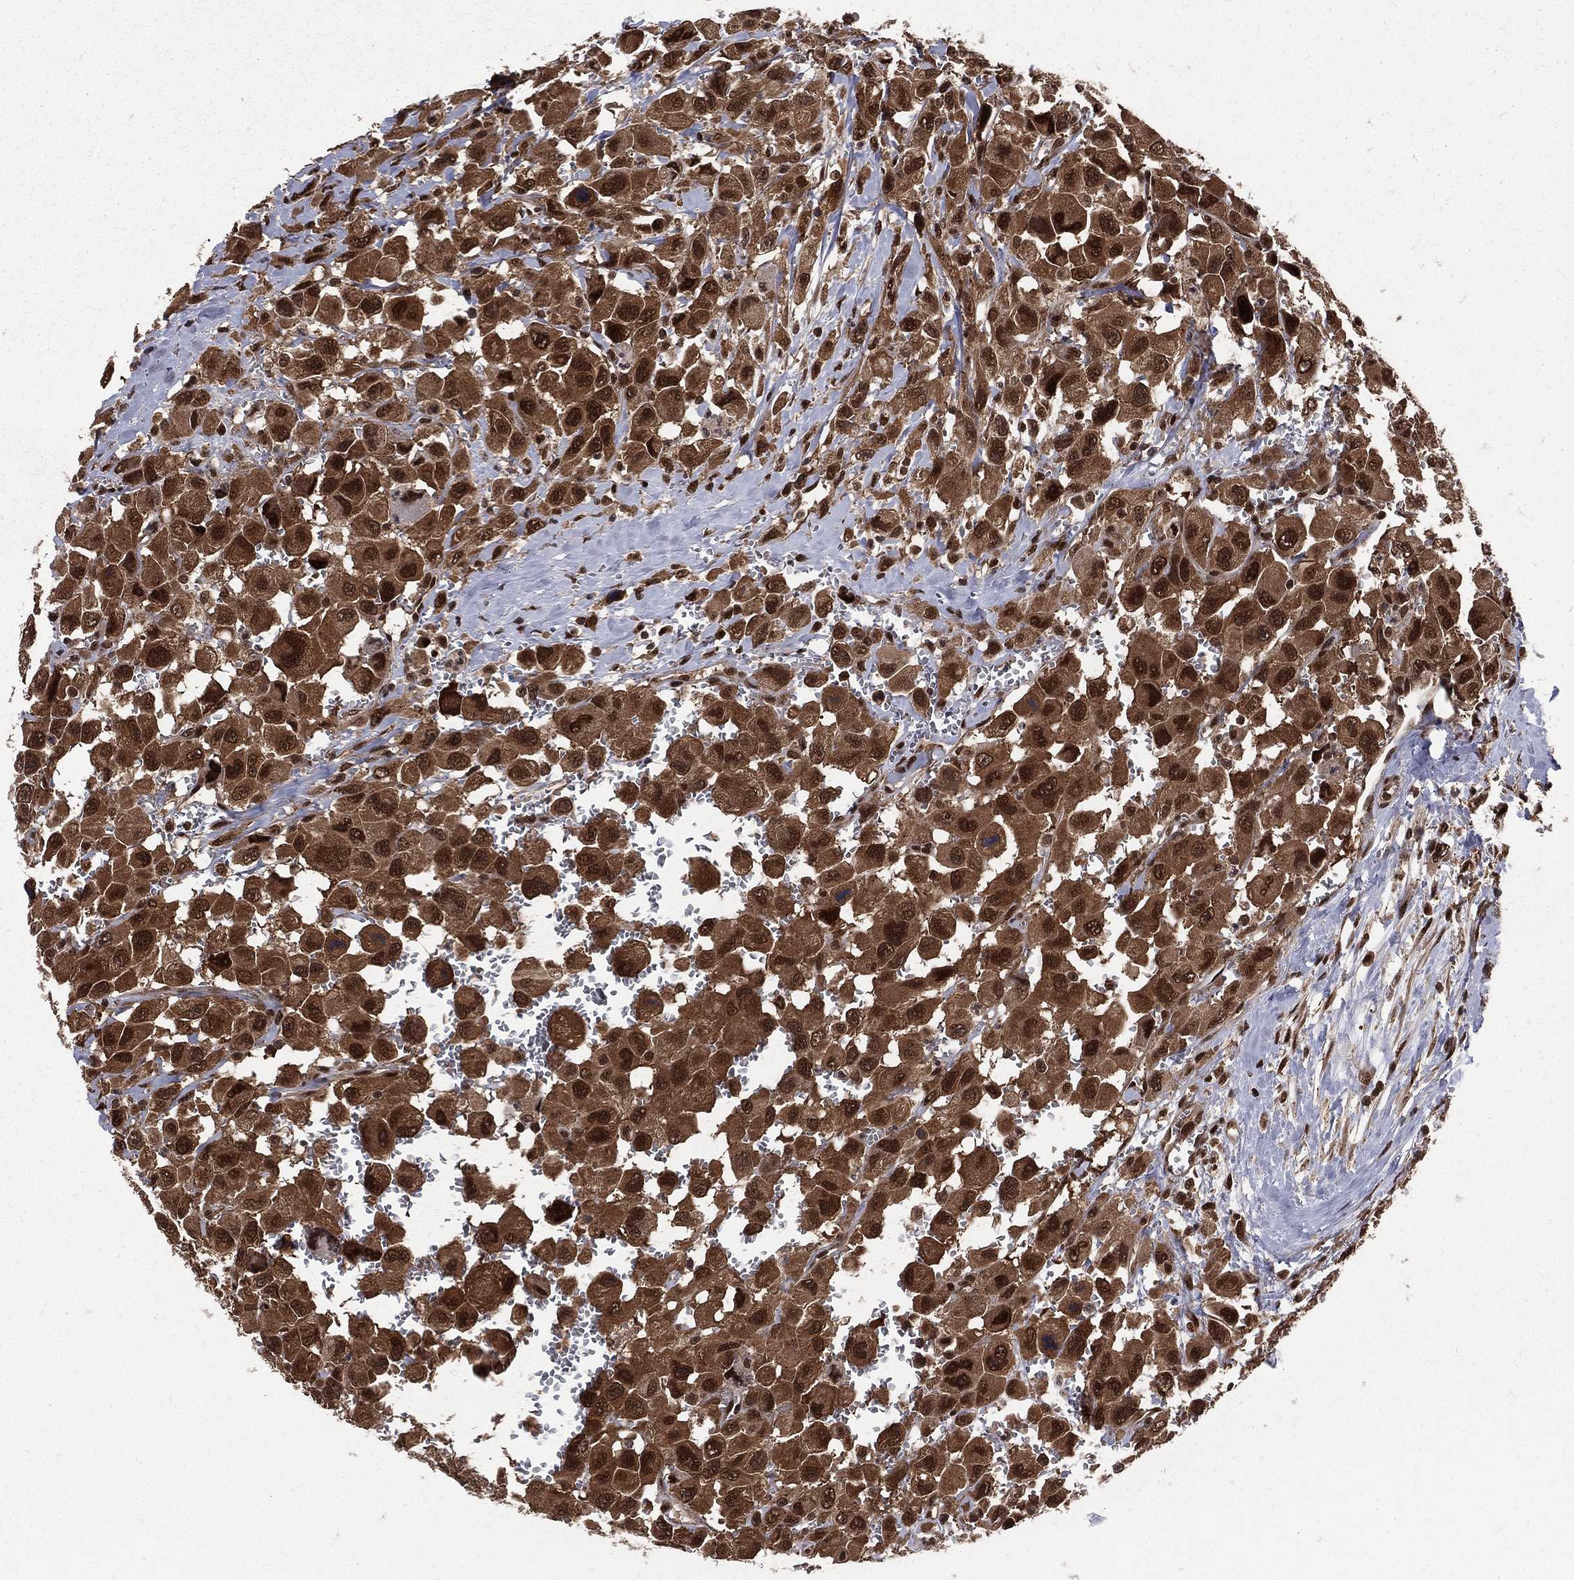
{"staining": {"intensity": "strong", "quantity": ">75%", "location": "cytoplasmic/membranous,nuclear"}, "tissue": "head and neck cancer", "cell_type": "Tumor cells", "image_type": "cancer", "snomed": [{"axis": "morphology", "description": "Squamous cell carcinoma, NOS"}, {"axis": "morphology", "description": "Squamous cell carcinoma, metastatic, NOS"}, {"axis": "topography", "description": "Oral tissue"}, {"axis": "topography", "description": "Head-Neck"}], "caption": "Approximately >75% of tumor cells in human head and neck squamous cell carcinoma display strong cytoplasmic/membranous and nuclear protein expression as visualized by brown immunohistochemical staining.", "gene": "COPS4", "patient": {"sex": "female", "age": 85}}